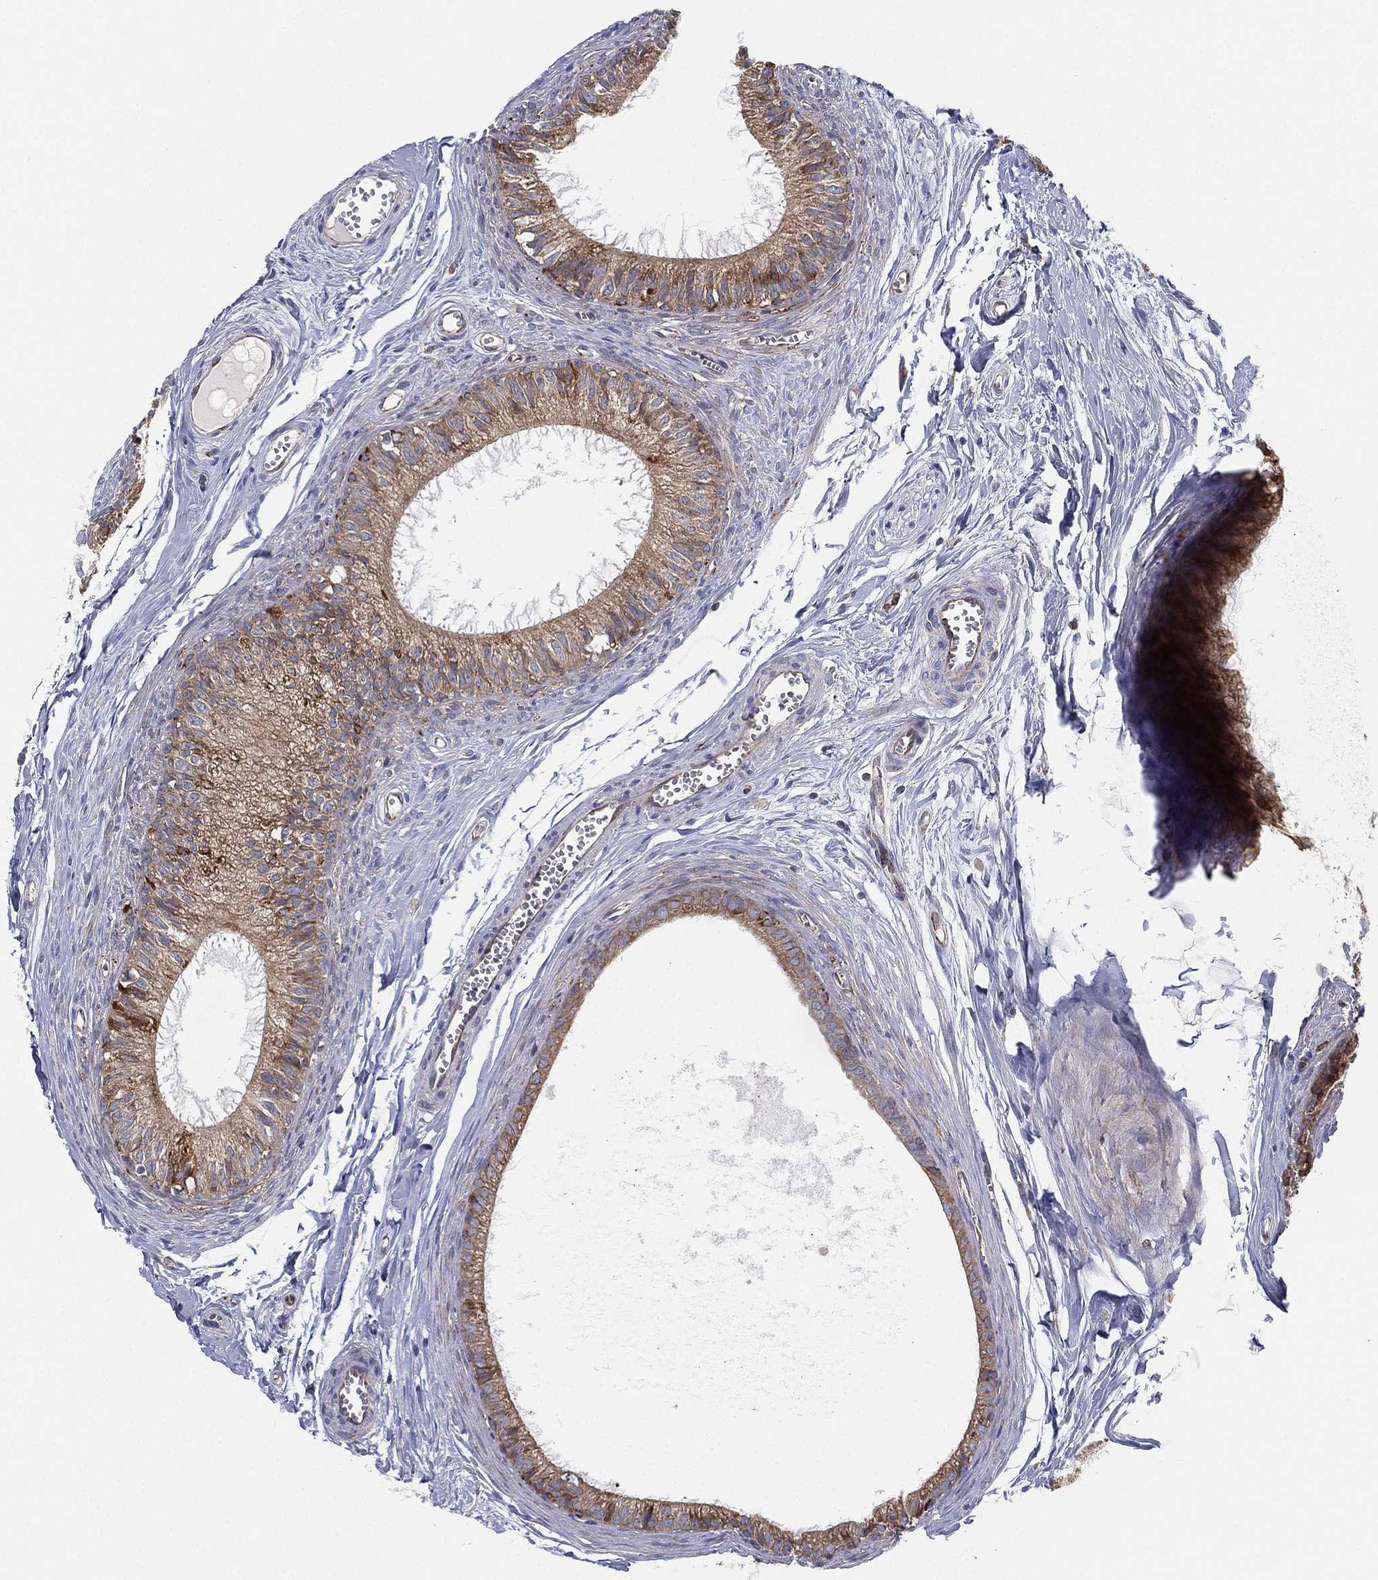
{"staining": {"intensity": "moderate", "quantity": ">75%", "location": "cytoplasmic/membranous"}, "tissue": "epididymis", "cell_type": "Glandular cells", "image_type": "normal", "snomed": [{"axis": "morphology", "description": "Normal tissue, NOS"}, {"axis": "topography", "description": "Epididymis"}], "caption": "Approximately >75% of glandular cells in unremarkable epididymis exhibit moderate cytoplasmic/membranous protein expression as visualized by brown immunohistochemical staining.", "gene": "CYB5B", "patient": {"sex": "male", "age": 51}}